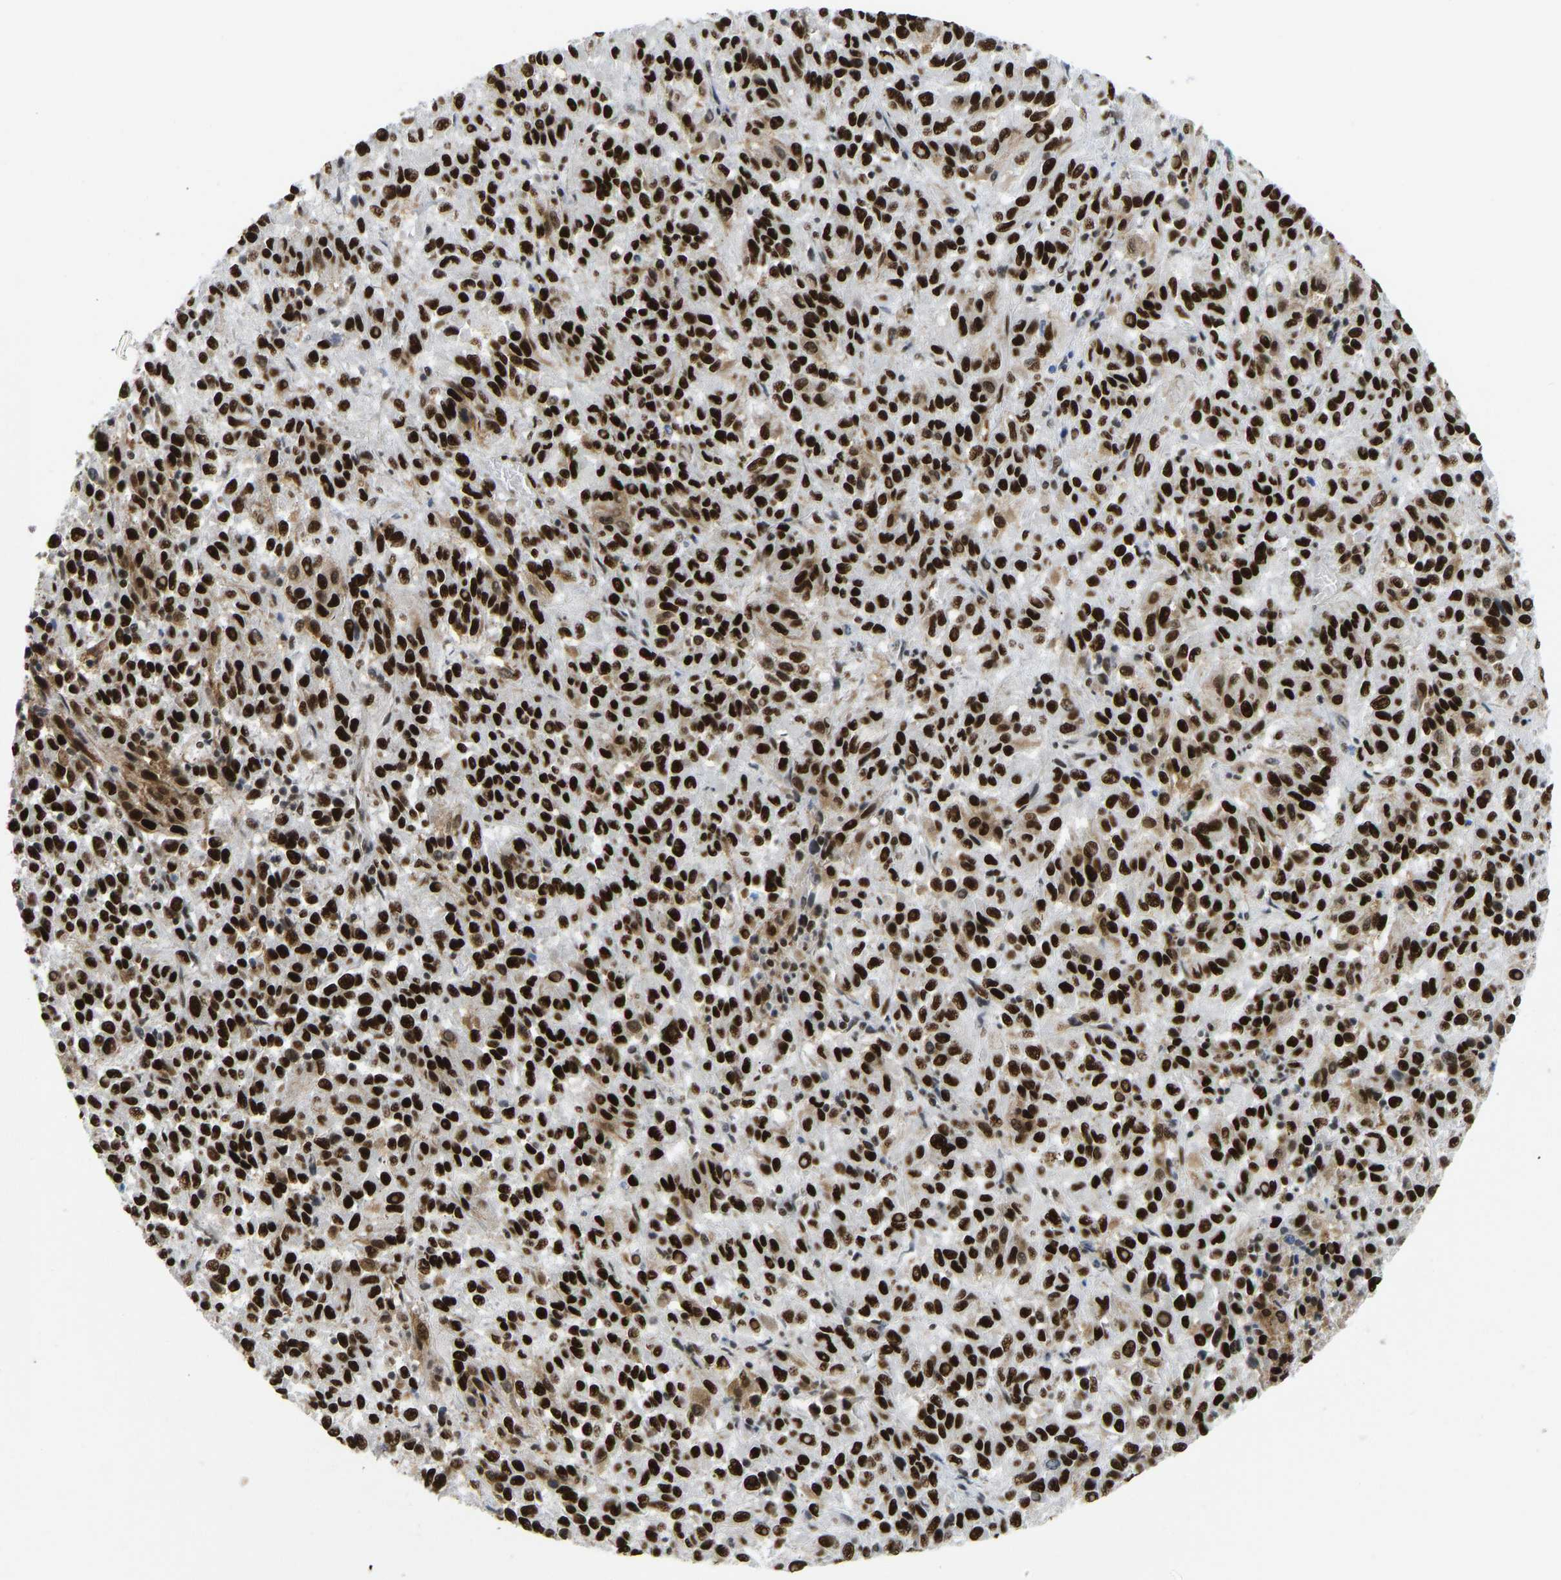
{"staining": {"intensity": "strong", "quantity": ">75%", "location": "nuclear"}, "tissue": "melanoma", "cell_type": "Tumor cells", "image_type": "cancer", "snomed": [{"axis": "morphology", "description": "Malignant melanoma, Metastatic site"}, {"axis": "topography", "description": "Lung"}], "caption": "A histopathology image showing strong nuclear expression in approximately >75% of tumor cells in melanoma, as visualized by brown immunohistochemical staining.", "gene": "FOXK1", "patient": {"sex": "male", "age": 64}}